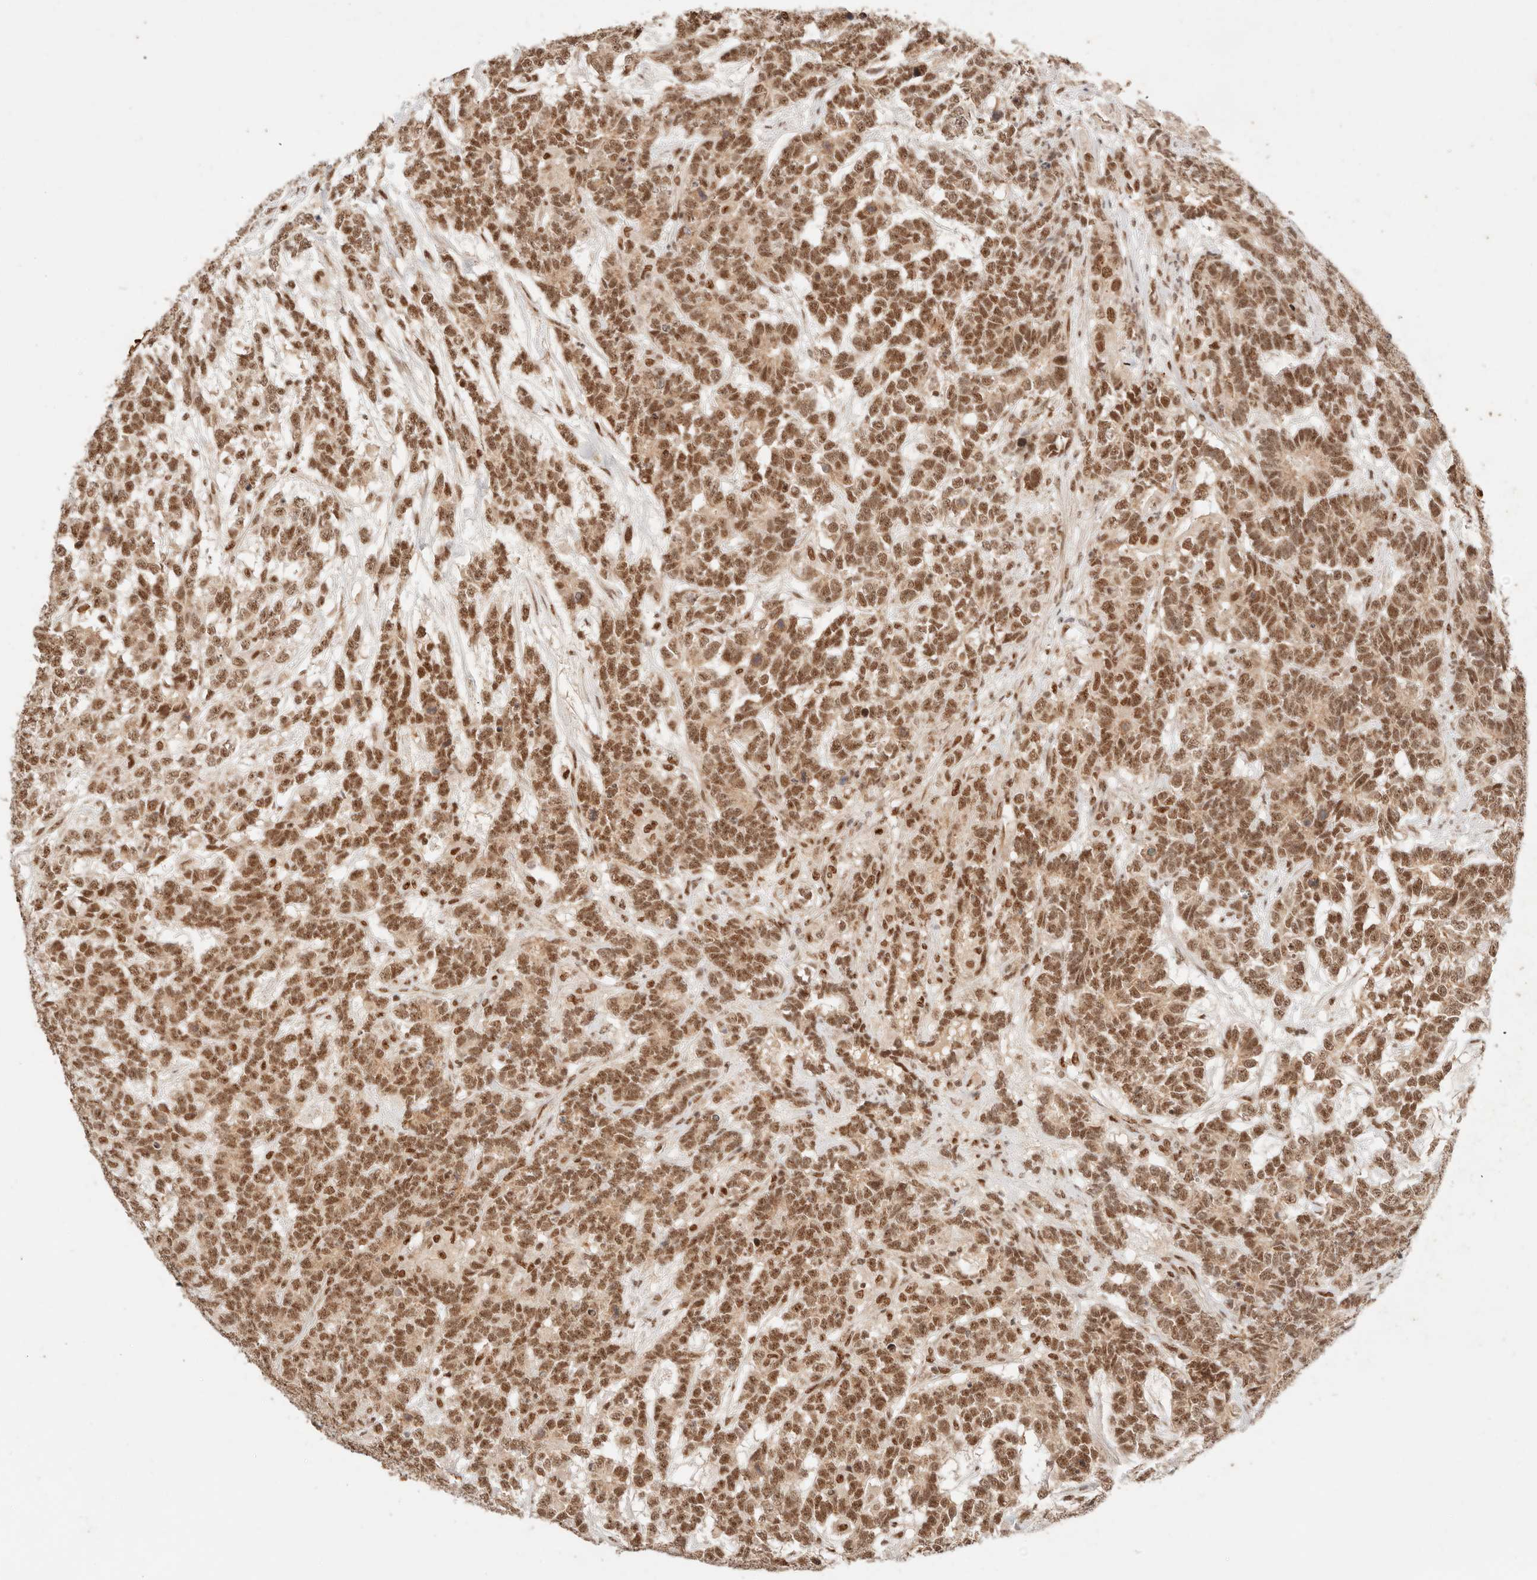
{"staining": {"intensity": "moderate", "quantity": ">75%", "location": "nuclear"}, "tissue": "testis cancer", "cell_type": "Tumor cells", "image_type": "cancer", "snomed": [{"axis": "morphology", "description": "Carcinoma, Embryonal, NOS"}, {"axis": "topography", "description": "Testis"}], "caption": "Protein expression analysis of testis cancer reveals moderate nuclear expression in approximately >75% of tumor cells. Nuclei are stained in blue.", "gene": "GTF2E2", "patient": {"sex": "male", "age": 26}}